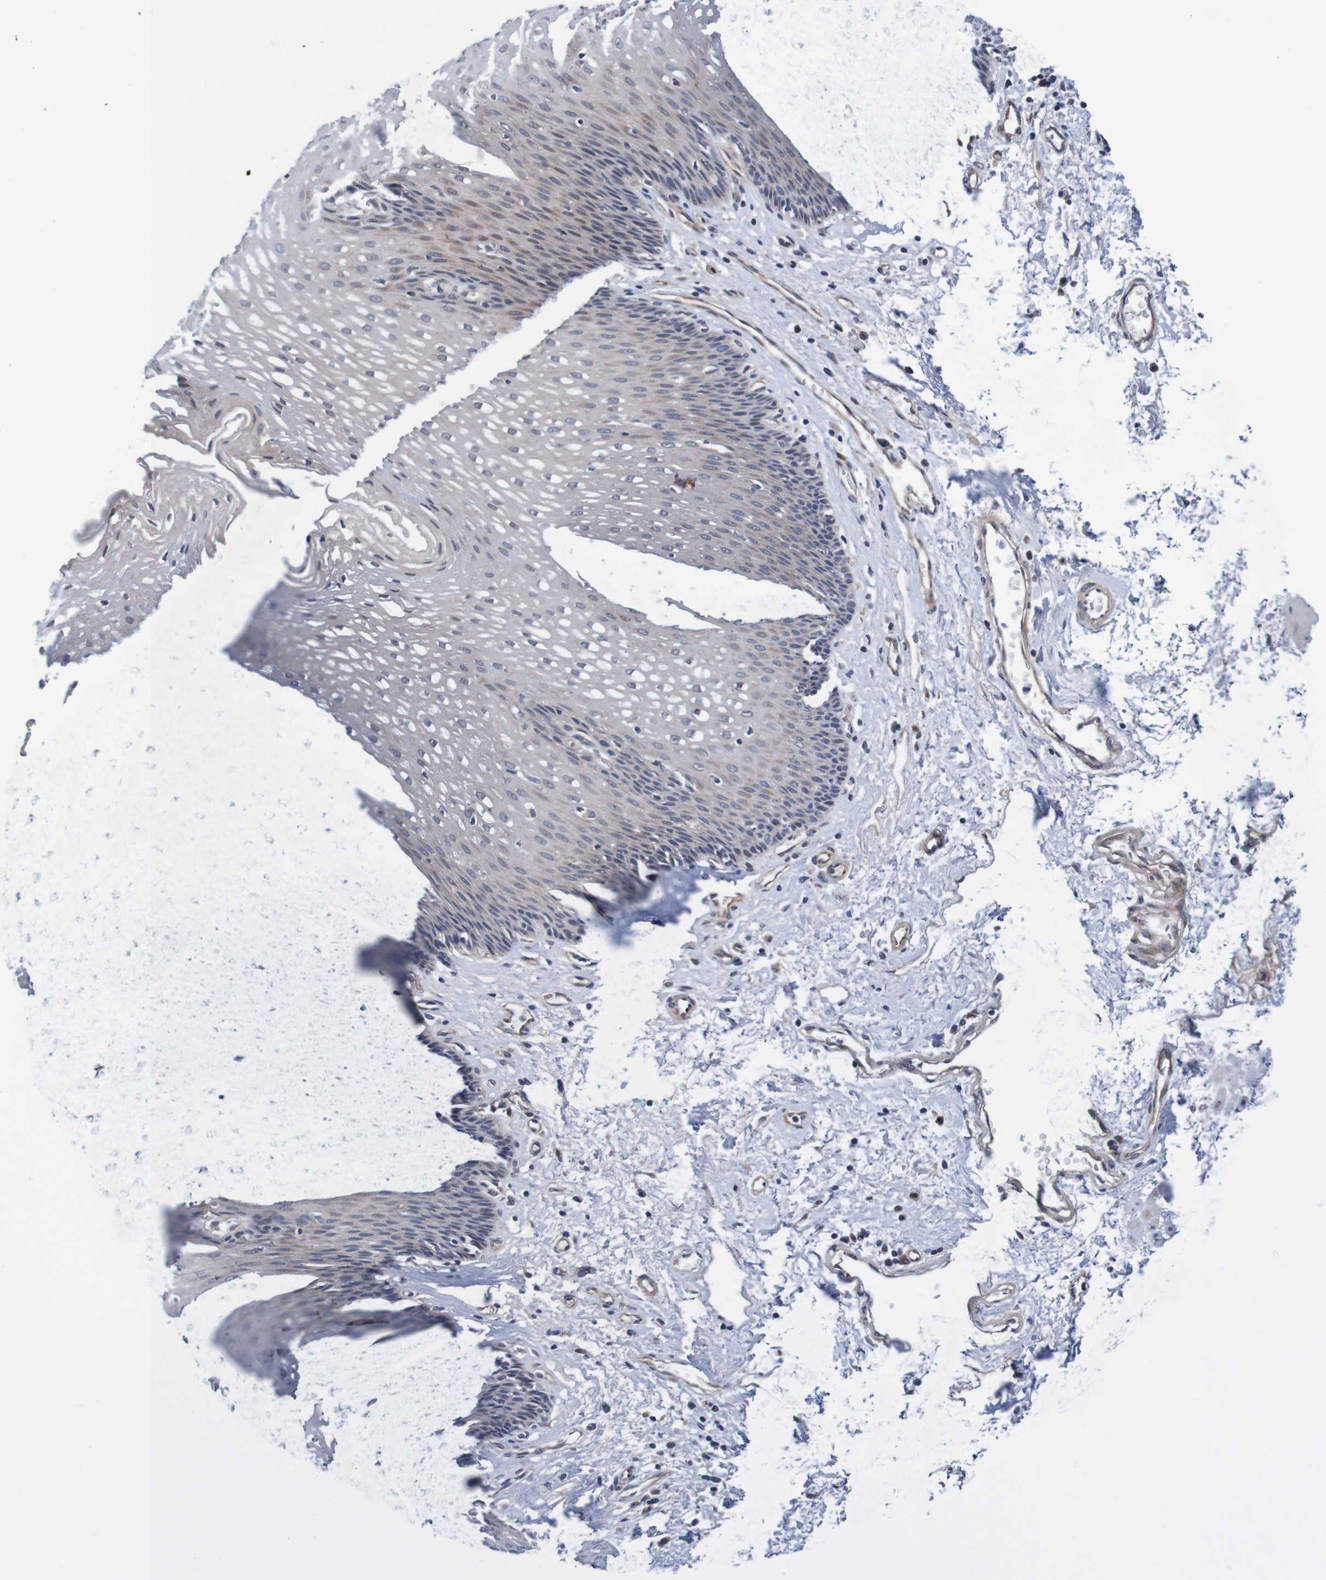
{"staining": {"intensity": "weak", "quantity": "25%-75%", "location": "cytoplasmic/membranous"}, "tissue": "esophagus", "cell_type": "Squamous epithelial cells", "image_type": "normal", "snomed": [{"axis": "morphology", "description": "Normal tissue, NOS"}, {"axis": "topography", "description": "Esophagus"}], "caption": "This micrograph exhibits immunohistochemistry (IHC) staining of benign esophagus, with low weak cytoplasmic/membranous expression in approximately 25%-75% of squamous epithelial cells.", "gene": "CPED1", "patient": {"sex": "male", "age": 48}}